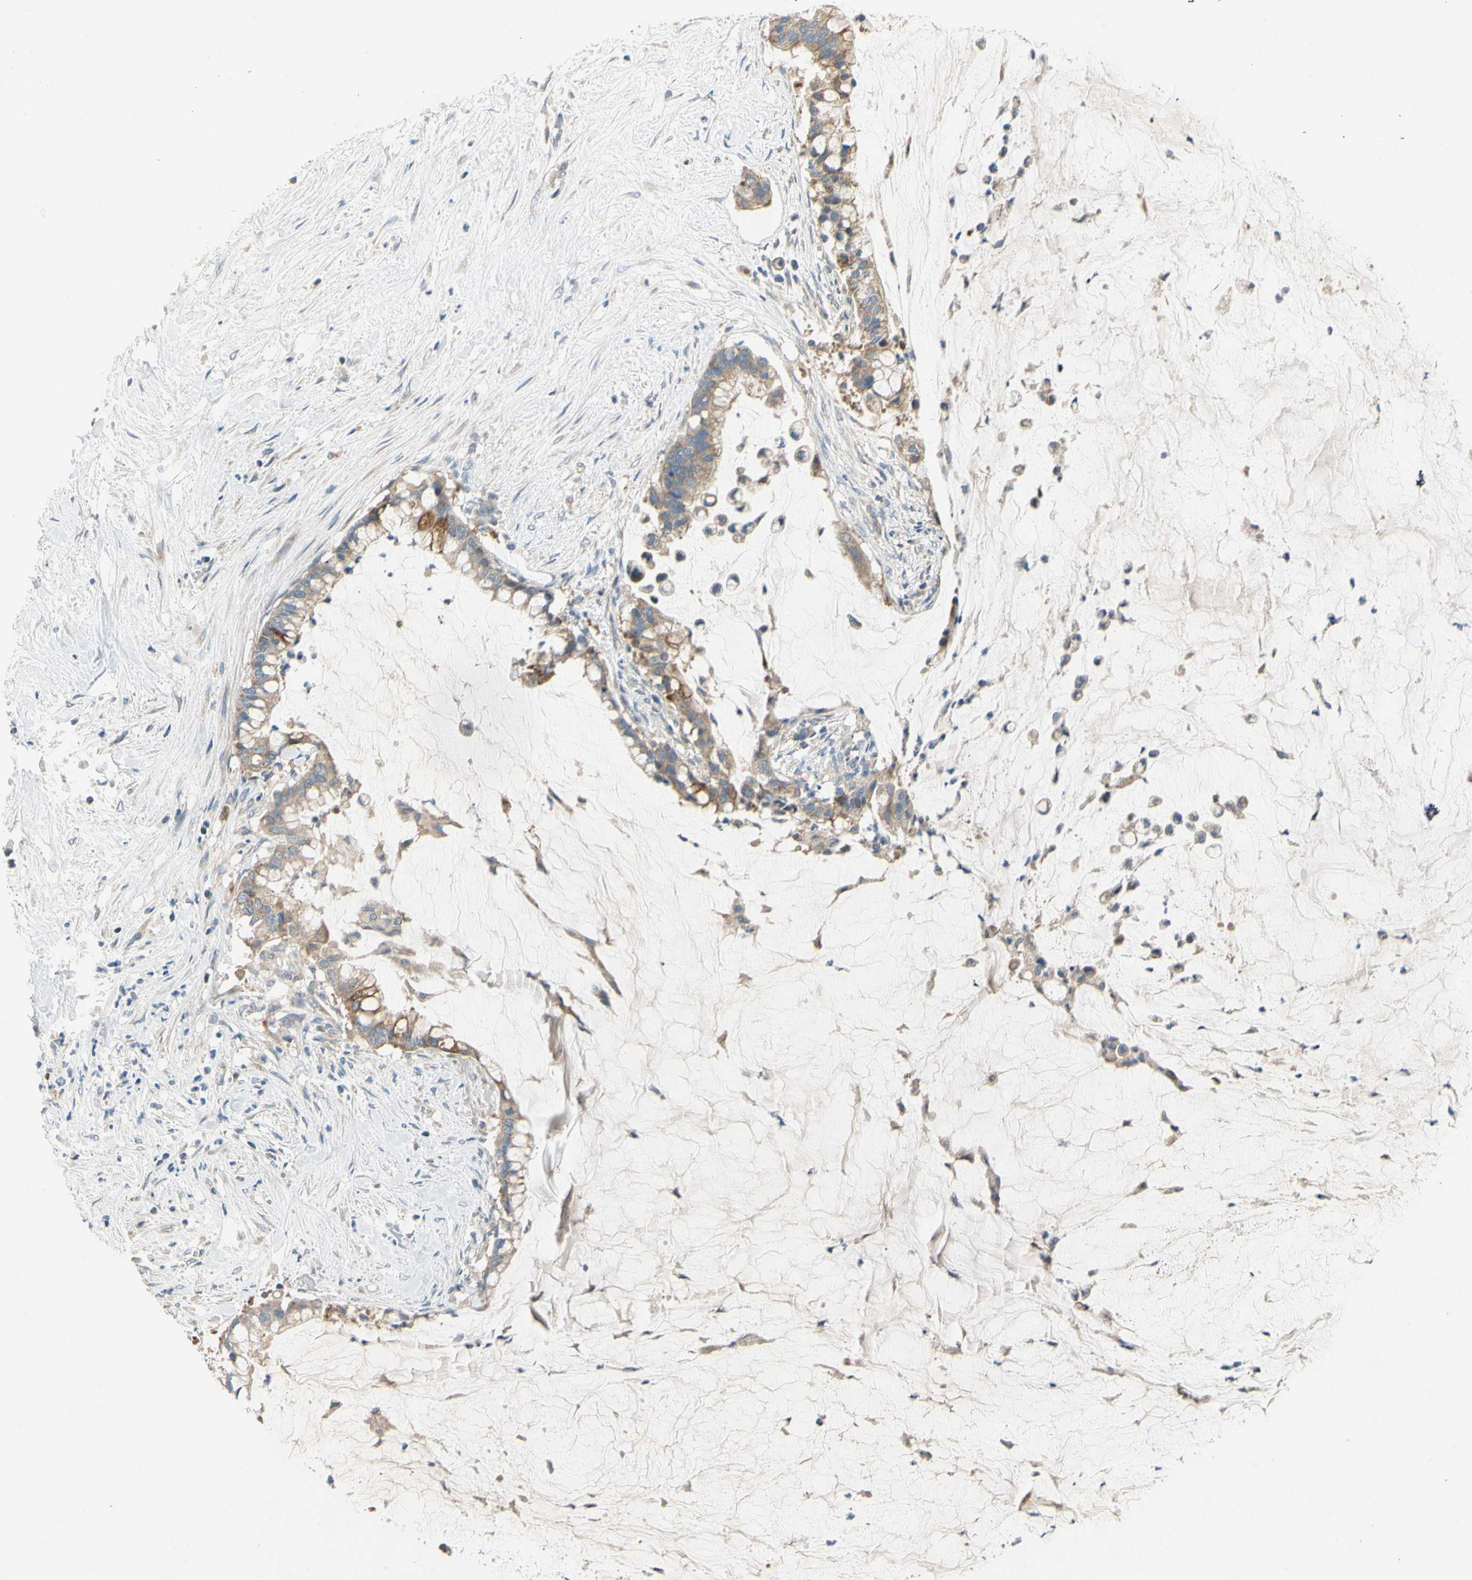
{"staining": {"intensity": "moderate", "quantity": ">75%", "location": "cytoplasmic/membranous"}, "tissue": "pancreatic cancer", "cell_type": "Tumor cells", "image_type": "cancer", "snomed": [{"axis": "morphology", "description": "Adenocarcinoma, NOS"}, {"axis": "topography", "description": "Pancreas"}], "caption": "The immunohistochemical stain shows moderate cytoplasmic/membranous staining in tumor cells of adenocarcinoma (pancreatic) tissue. (brown staining indicates protein expression, while blue staining denotes nuclei).", "gene": "KLHDC8B", "patient": {"sex": "male", "age": 41}}